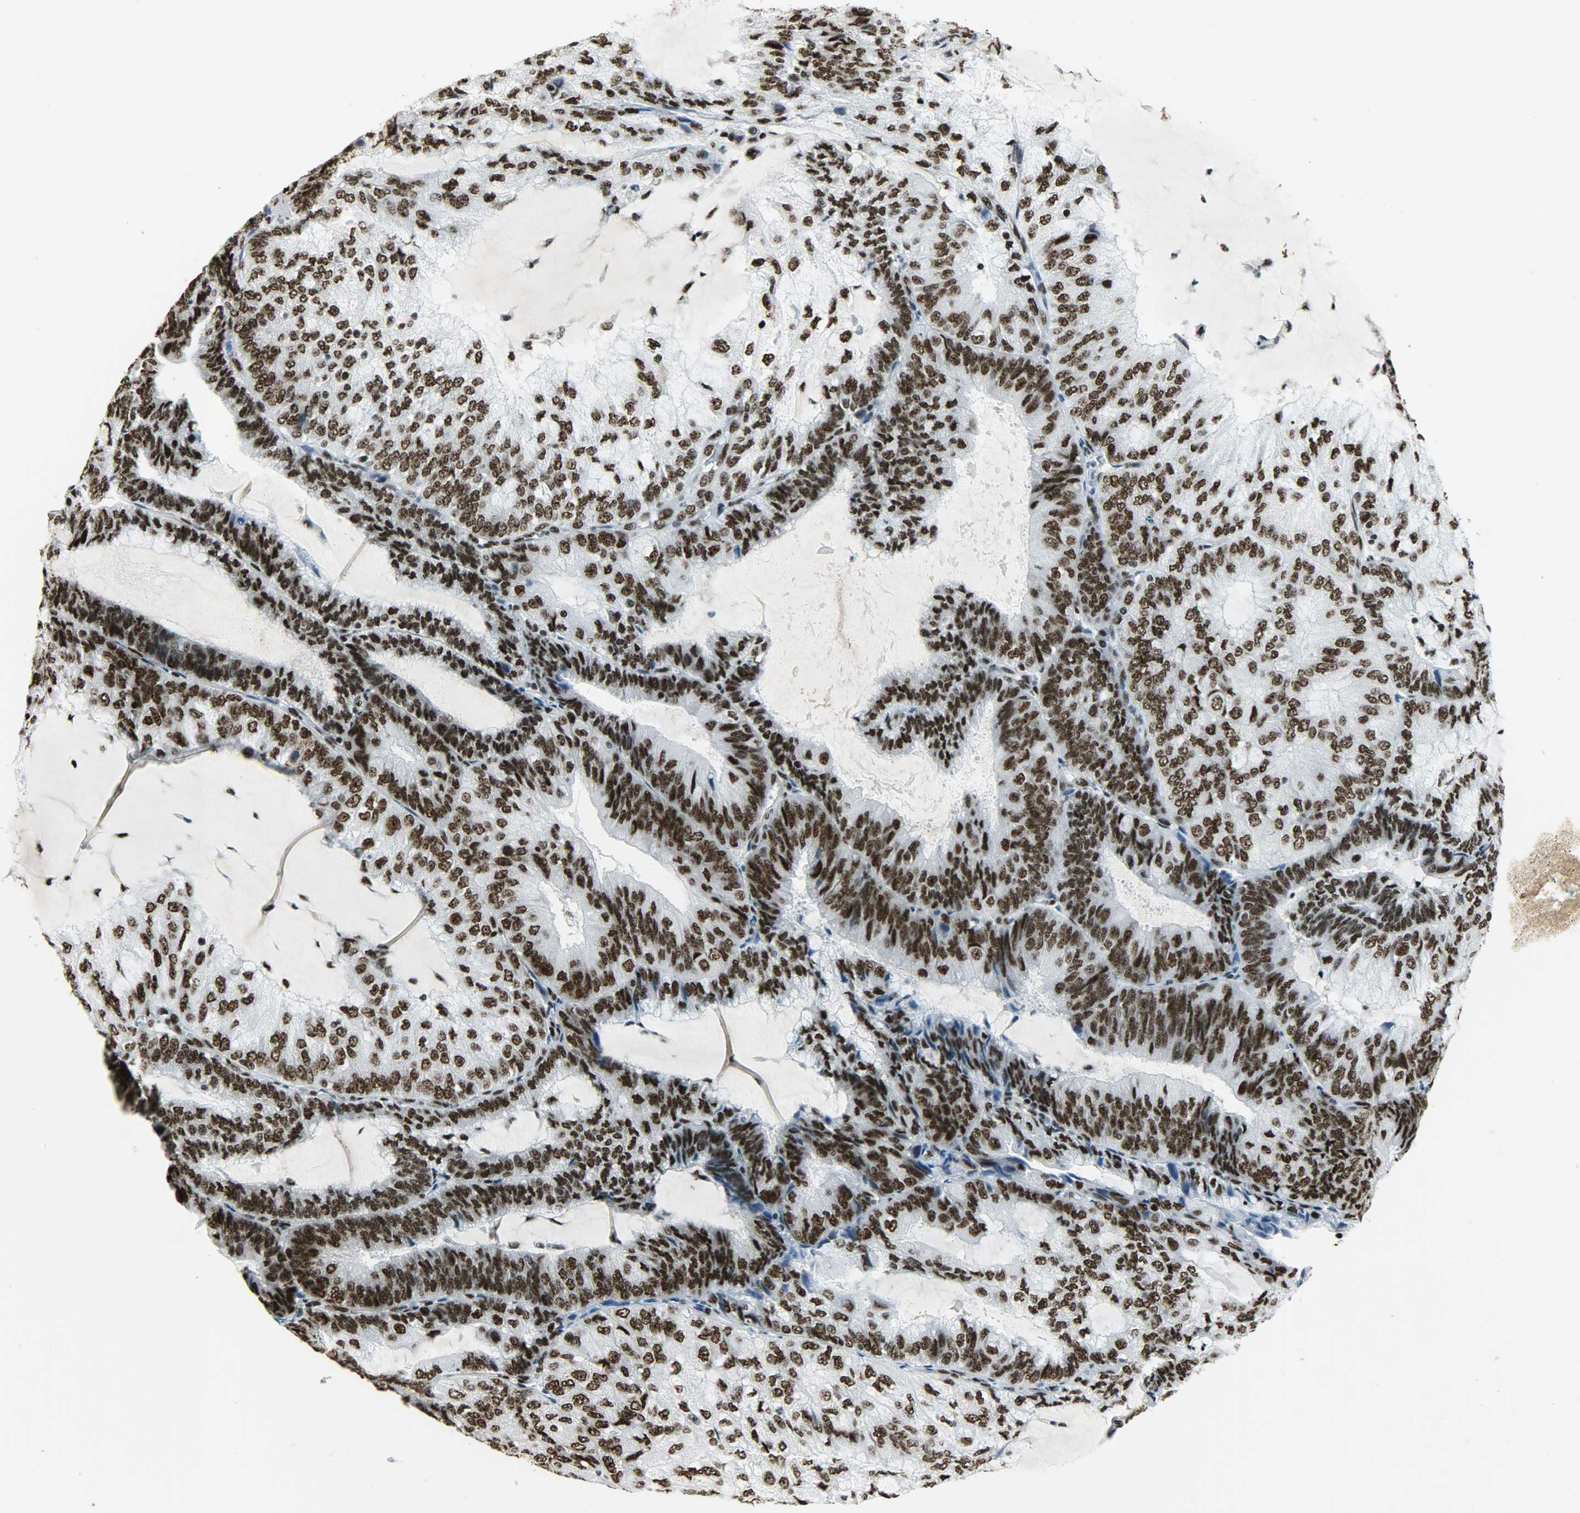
{"staining": {"intensity": "strong", "quantity": ">75%", "location": "nuclear"}, "tissue": "endometrial cancer", "cell_type": "Tumor cells", "image_type": "cancer", "snomed": [{"axis": "morphology", "description": "Adenocarcinoma, NOS"}, {"axis": "topography", "description": "Endometrium"}], "caption": "There is high levels of strong nuclear positivity in tumor cells of endometrial cancer (adenocarcinoma), as demonstrated by immunohistochemical staining (brown color).", "gene": "SNRPA", "patient": {"sex": "female", "age": 81}}